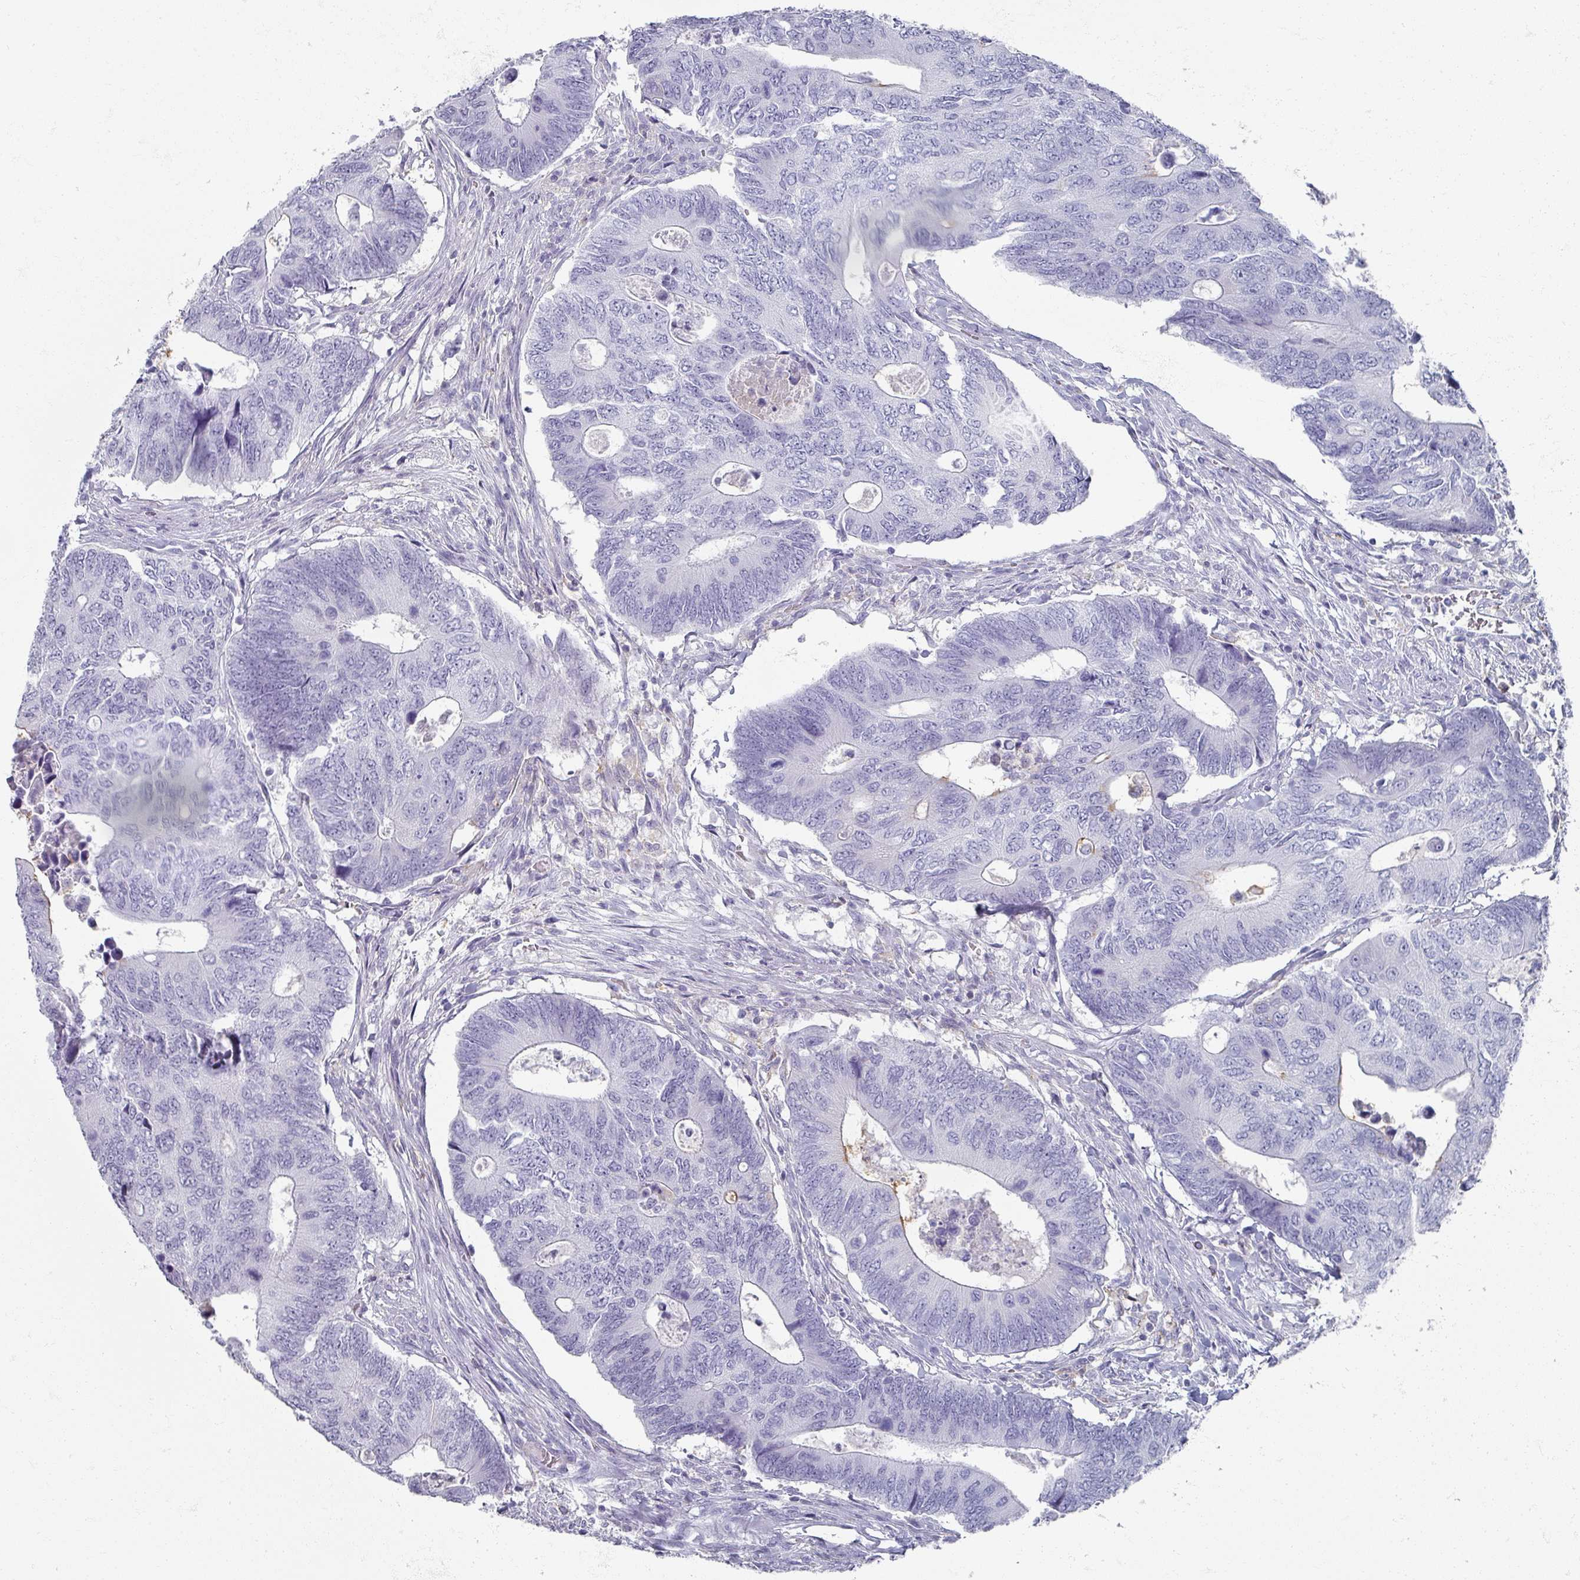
{"staining": {"intensity": "negative", "quantity": "none", "location": "none"}, "tissue": "colorectal cancer", "cell_type": "Tumor cells", "image_type": "cancer", "snomed": [{"axis": "morphology", "description": "Adenocarcinoma, NOS"}, {"axis": "topography", "description": "Colon"}], "caption": "Human colorectal cancer (adenocarcinoma) stained for a protein using IHC shows no positivity in tumor cells.", "gene": "OMG", "patient": {"sex": "male", "age": 87}}